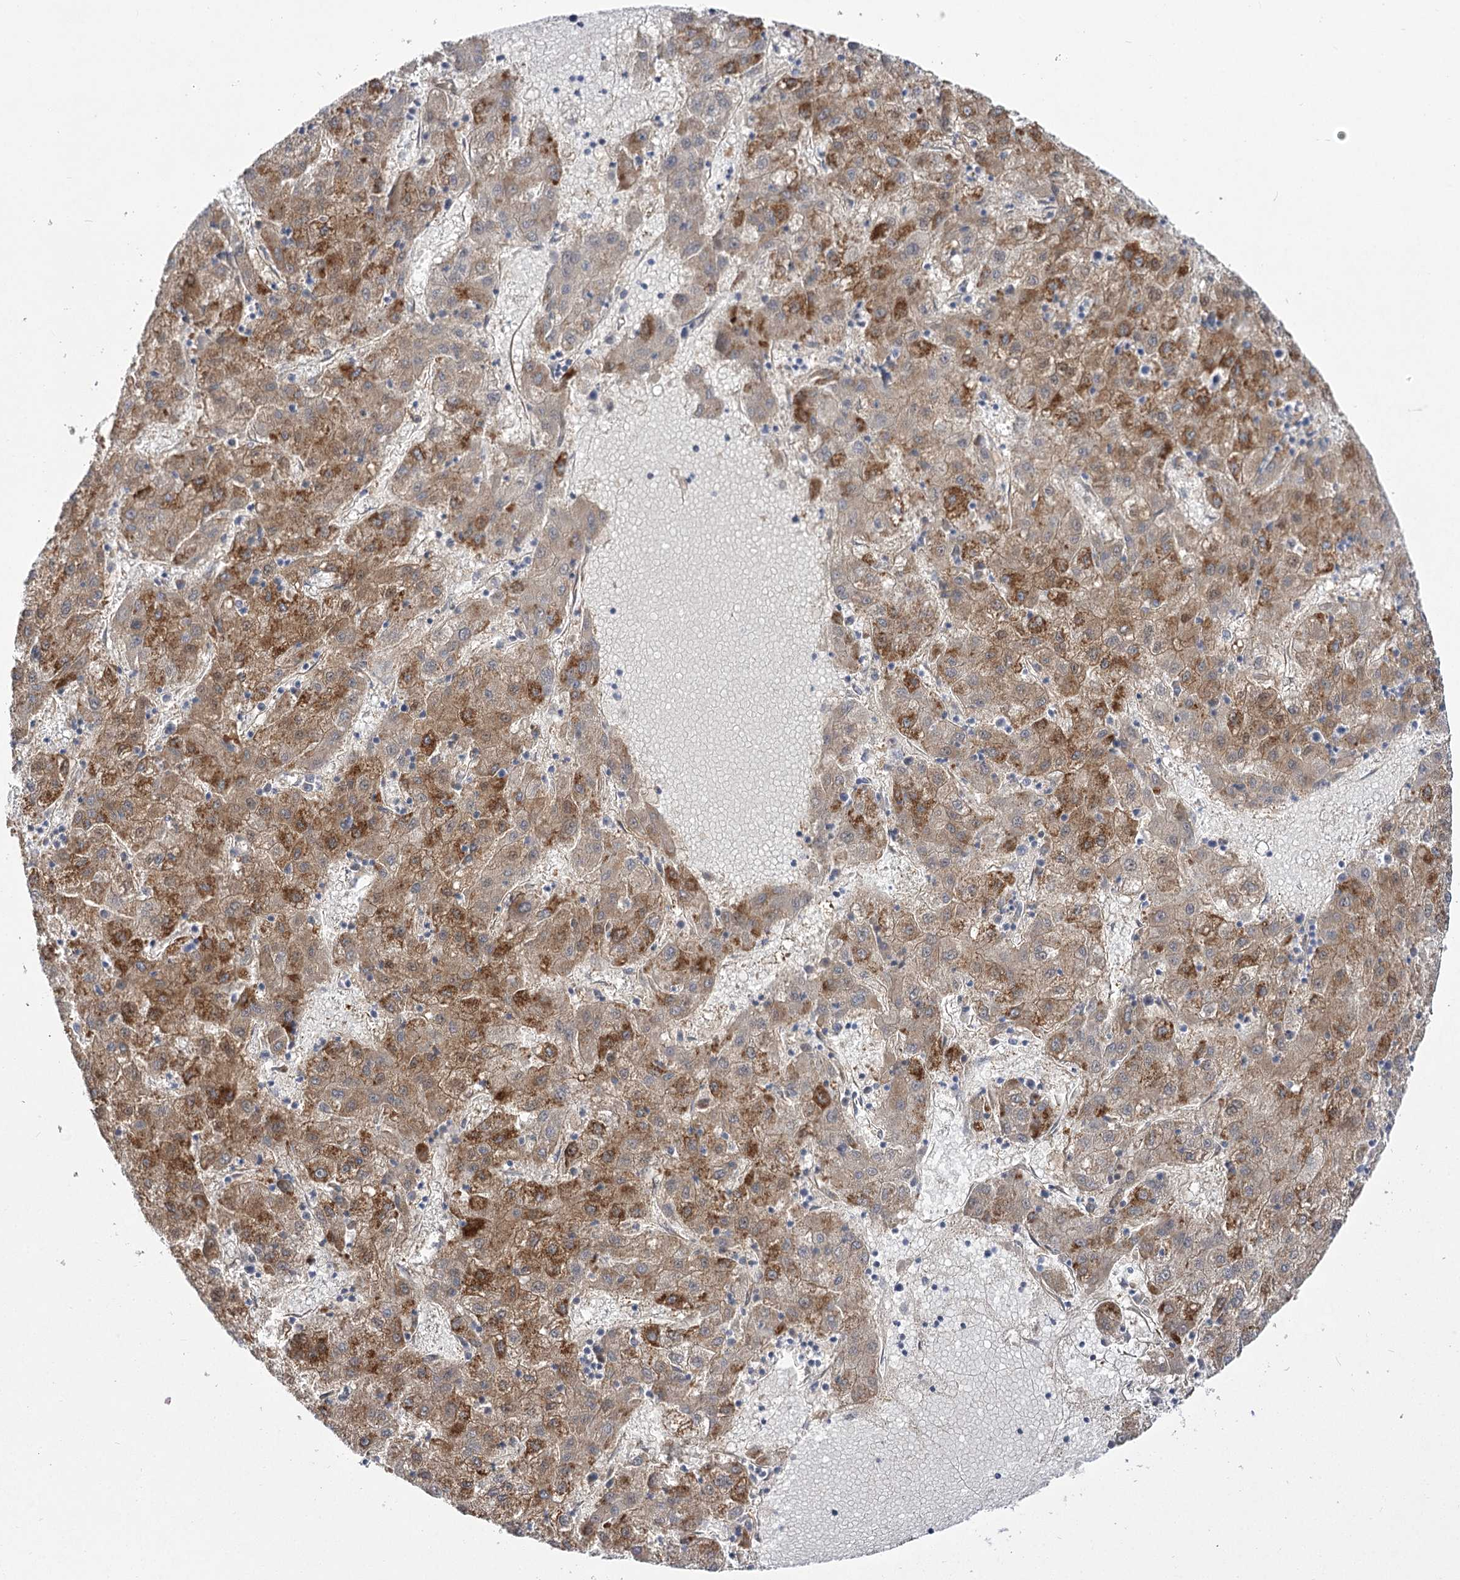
{"staining": {"intensity": "moderate", "quantity": "25%-75%", "location": "cytoplasmic/membranous"}, "tissue": "liver cancer", "cell_type": "Tumor cells", "image_type": "cancer", "snomed": [{"axis": "morphology", "description": "Carcinoma, Hepatocellular, NOS"}, {"axis": "topography", "description": "Liver"}], "caption": "IHC histopathology image of human liver cancer (hepatocellular carcinoma) stained for a protein (brown), which reveals medium levels of moderate cytoplasmic/membranous expression in about 25%-75% of tumor cells.", "gene": "SUOX", "patient": {"sex": "male", "age": 72}}